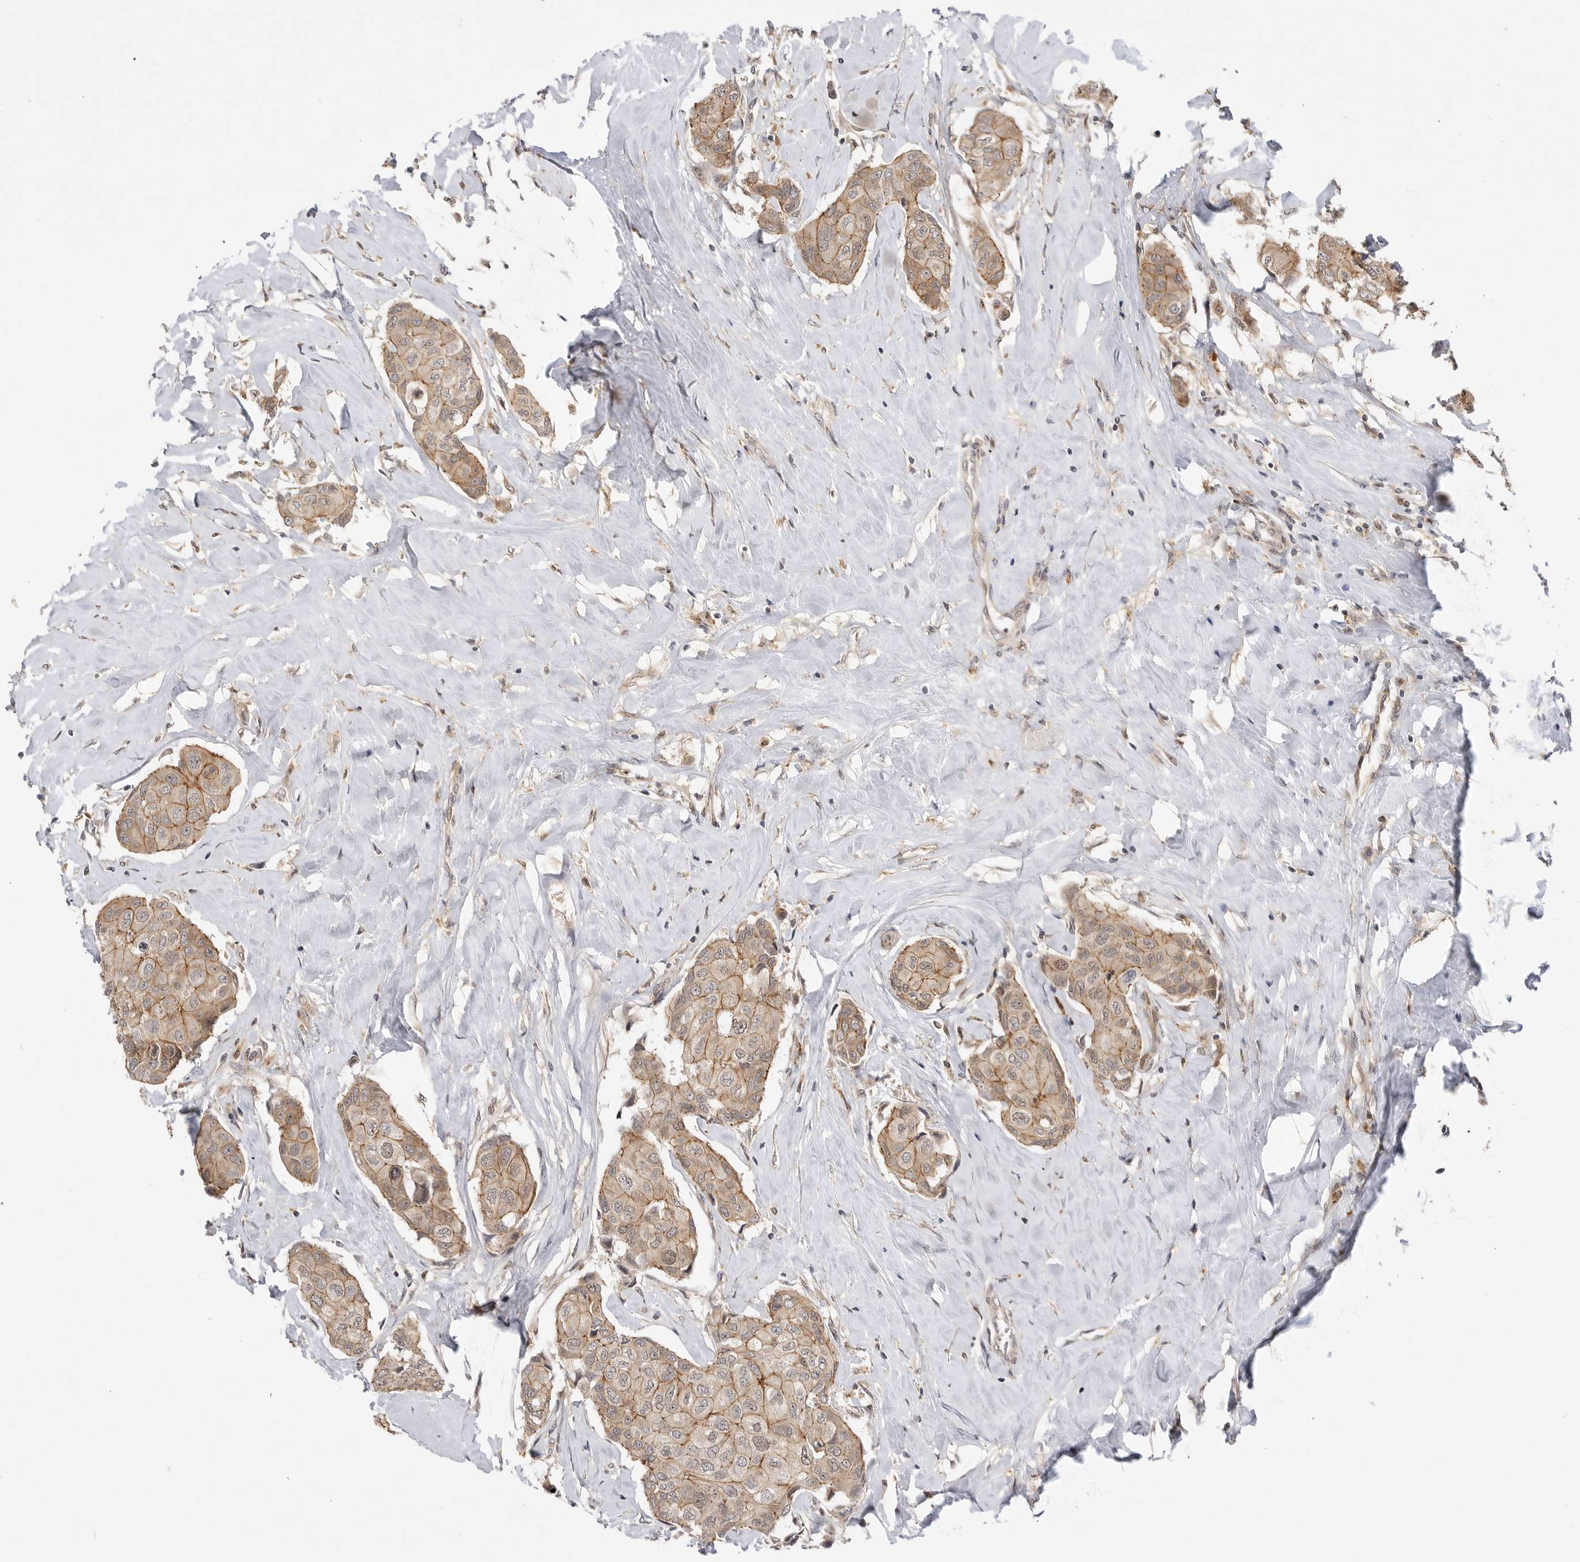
{"staining": {"intensity": "moderate", "quantity": ">75%", "location": "cytoplasmic/membranous"}, "tissue": "breast cancer", "cell_type": "Tumor cells", "image_type": "cancer", "snomed": [{"axis": "morphology", "description": "Duct carcinoma"}, {"axis": "topography", "description": "Breast"}], "caption": "The immunohistochemical stain shows moderate cytoplasmic/membranous positivity in tumor cells of breast cancer tissue. The protein is shown in brown color, while the nuclei are stained blue.", "gene": "CSNK1G3", "patient": {"sex": "female", "age": 80}}